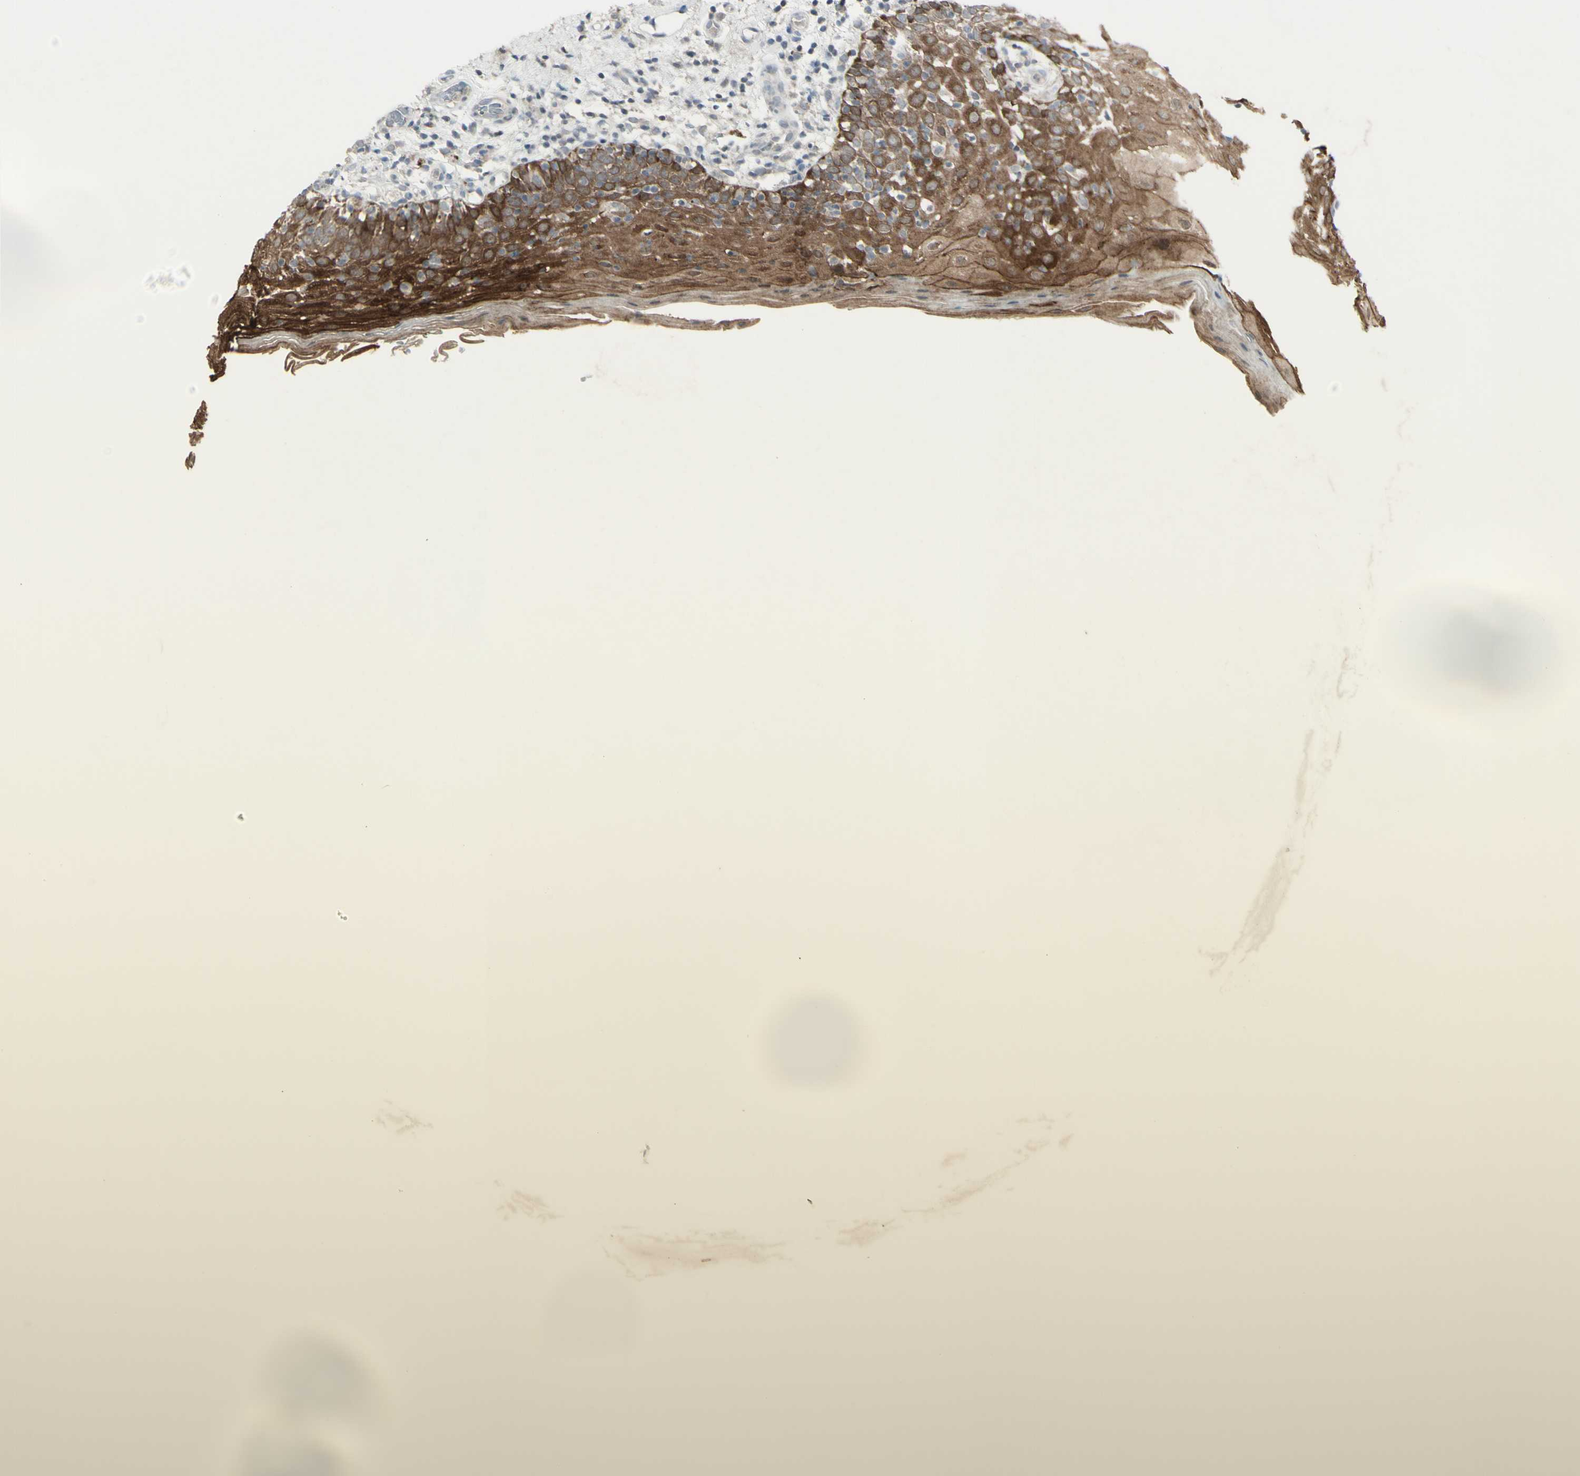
{"staining": {"intensity": "strong", "quantity": ">75%", "location": "cytoplasmic/membranous"}, "tissue": "oral mucosa", "cell_type": "Squamous epithelial cells", "image_type": "normal", "snomed": [{"axis": "morphology", "description": "Normal tissue, NOS"}, {"axis": "morphology", "description": "Squamous cell carcinoma, NOS"}, {"axis": "topography", "description": "Skeletal muscle"}, {"axis": "topography", "description": "Oral tissue"}], "caption": "Immunohistochemistry (DAB (3,3'-diaminobenzidine)) staining of unremarkable oral mucosa demonstrates strong cytoplasmic/membranous protein expression in approximately >75% of squamous epithelial cells.", "gene": "C1orf116", "patient": {"sex": "male", "age": 71}}